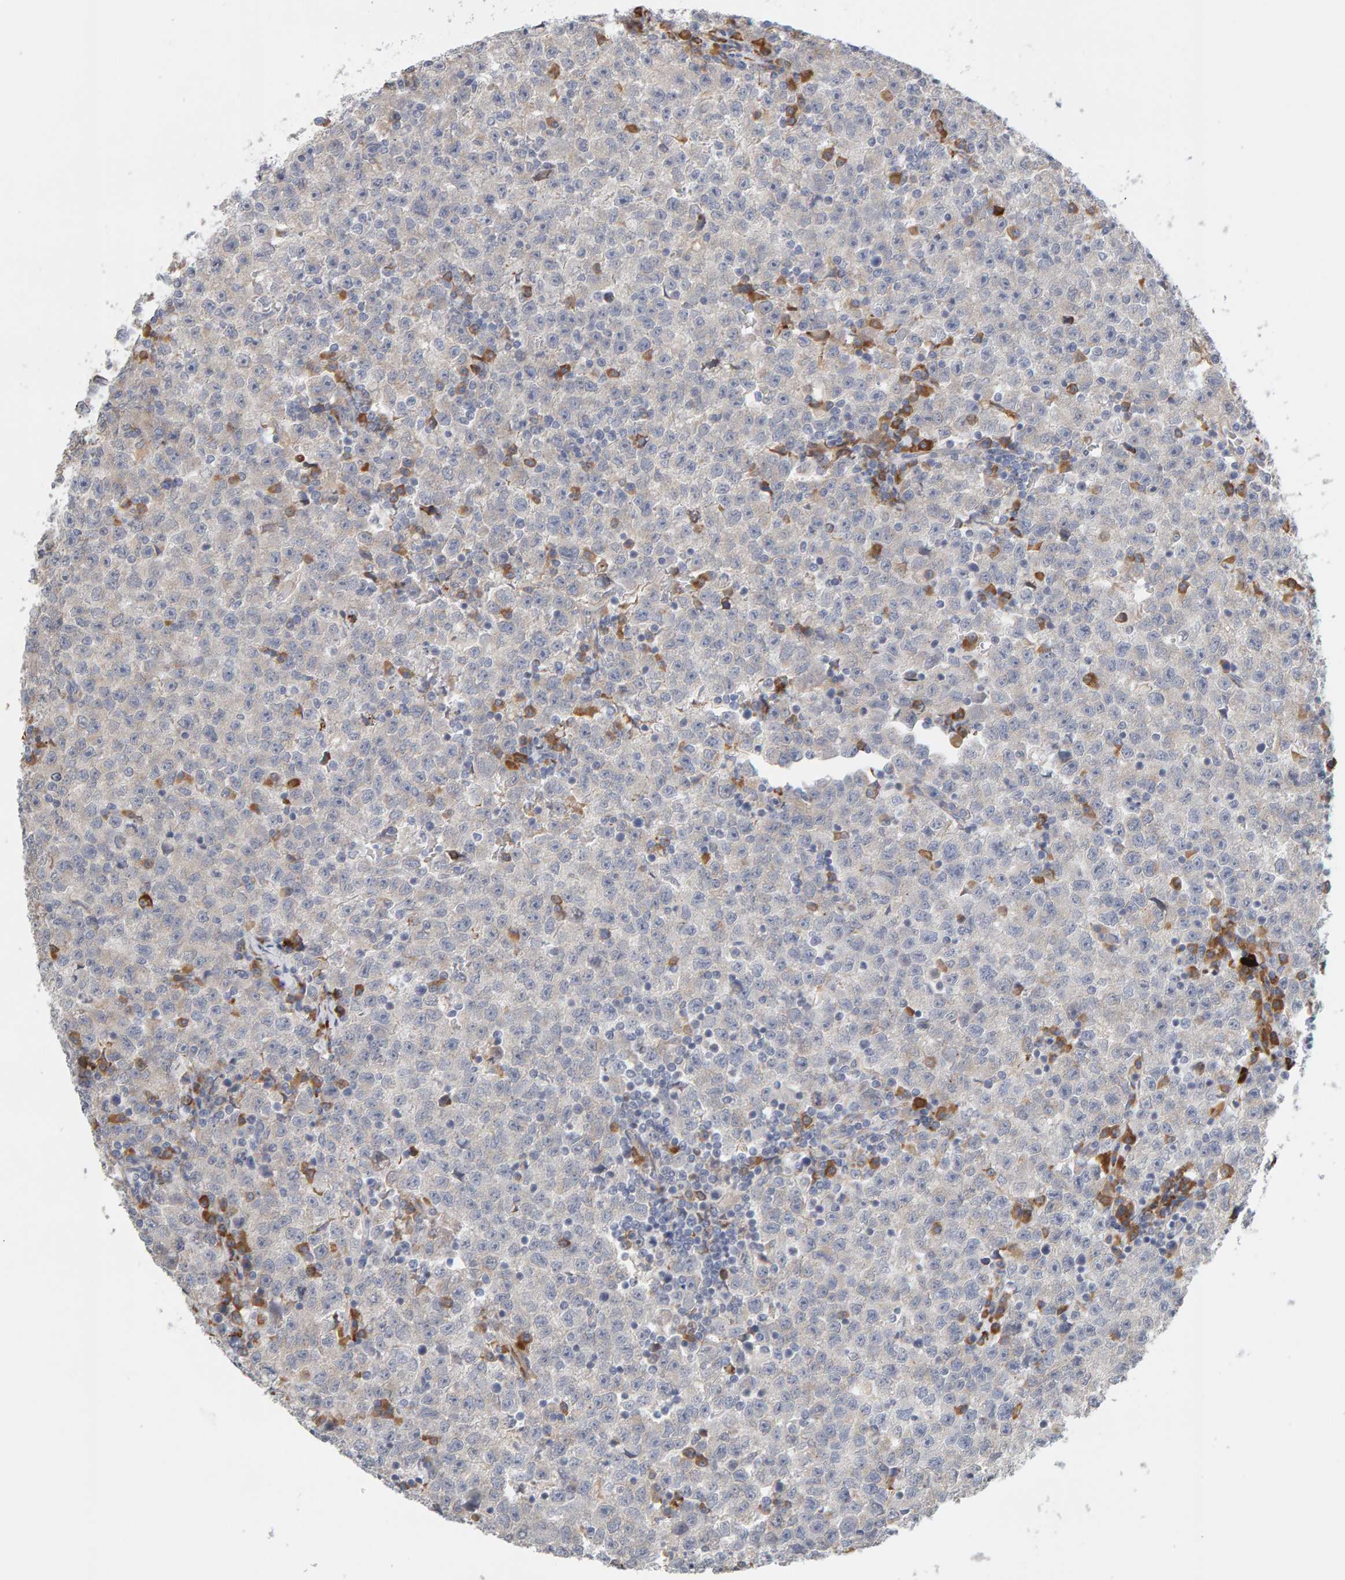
{"staining": {"intensity": "negative", "quantity": "none", "location": "none"}, "tissue": "testis cancer", "cell_type": "Tumor cells", "image_type": "cancer", "snomed": [{"axis": "morphology", "description": "Seminoma, NOS"}, {"axis": "topography", "description": "Testis"}], "caption": "This is an immunohistochemistry histopathology image of human testis cancer. There is no staining in tumor cells.", "gene": "ENGASE", "patient": {"sex": "male", "age": 22}}